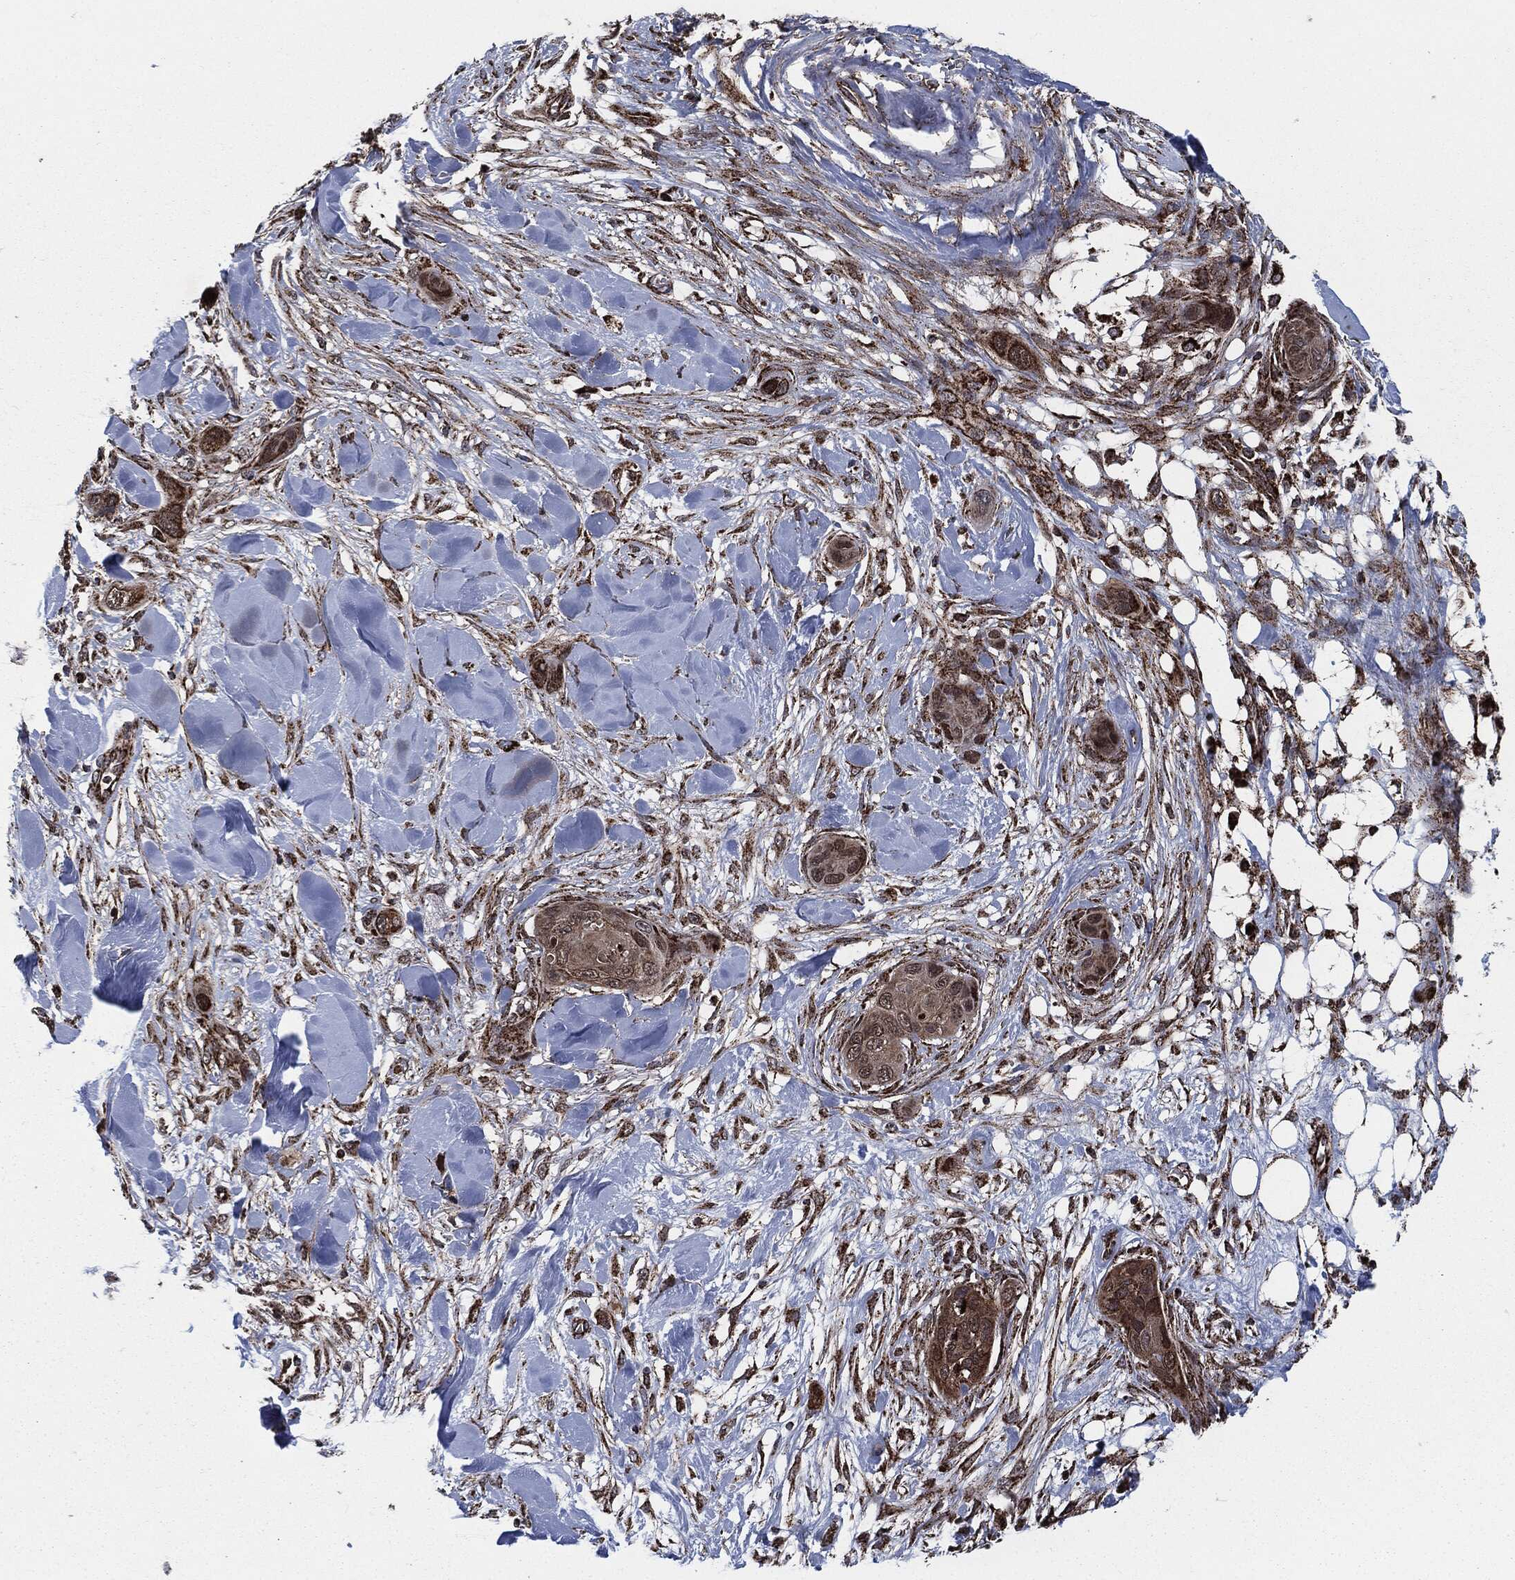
{"staining": {"intensity": "strong", "quantity": "25%-75%", "location": "cytoplasmic/membranous"}, "tissue": "skin cancer", "cell_type": "Tumor cells", "image_type": "cancer", "snomed": [{"axis": "morphology", "description": "Squamous cell carcinoma, NOS"}, {"axis": "topography", "description": "Skin"}], "caption": "A high-resolution histopathology image shows immunohistochemistry staining of skin cancer, which exhibits strong cytoplasmic/membranous positivity in approximately 25%-75% of tumor cells.", "gene": "FH", "patient": {"sex": "male", "age": 78}}